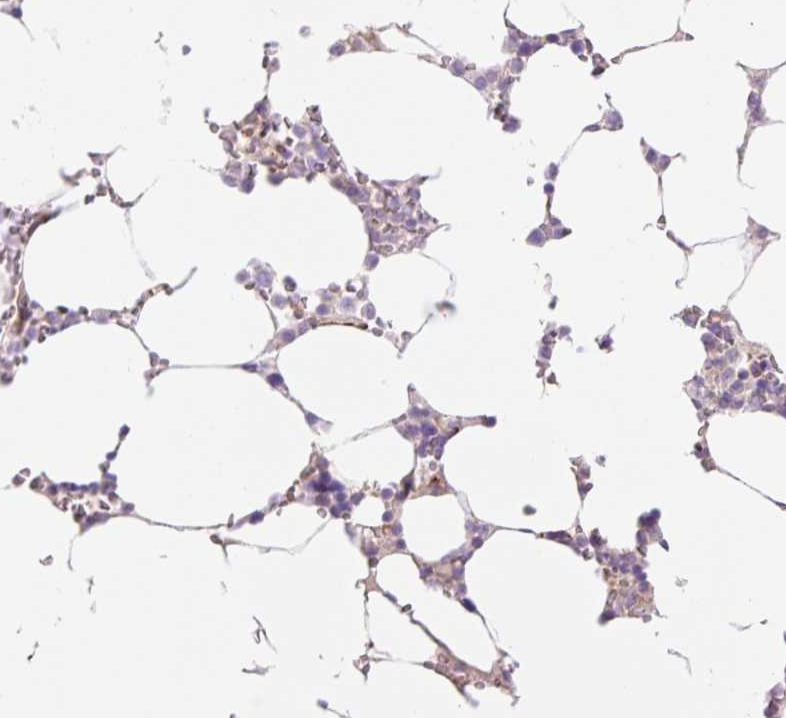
{"staining": {"intensity": "negative", "quantity": "none", "location": "none"}, "tissue": "bone marrow", "cell_type": "Hematopoietic cells", "image_type": "normal", "snomed": [{"axis": "morphology", "description": "Normal tissue, NOS"}, {"axis": "topography", "description": "Bone marrow"}], "caption": "High magnification brightfield microscopy of normal bone marrow stained with DAB (brown) and counterstained with hematoxylin (blue): hematopoietic cells show no significant positivity. (Brightfield microscopy of DAB IHC at high magnification).", "gene": "ZFYVE21", "patient": {"sex": "male", "age": 64}}